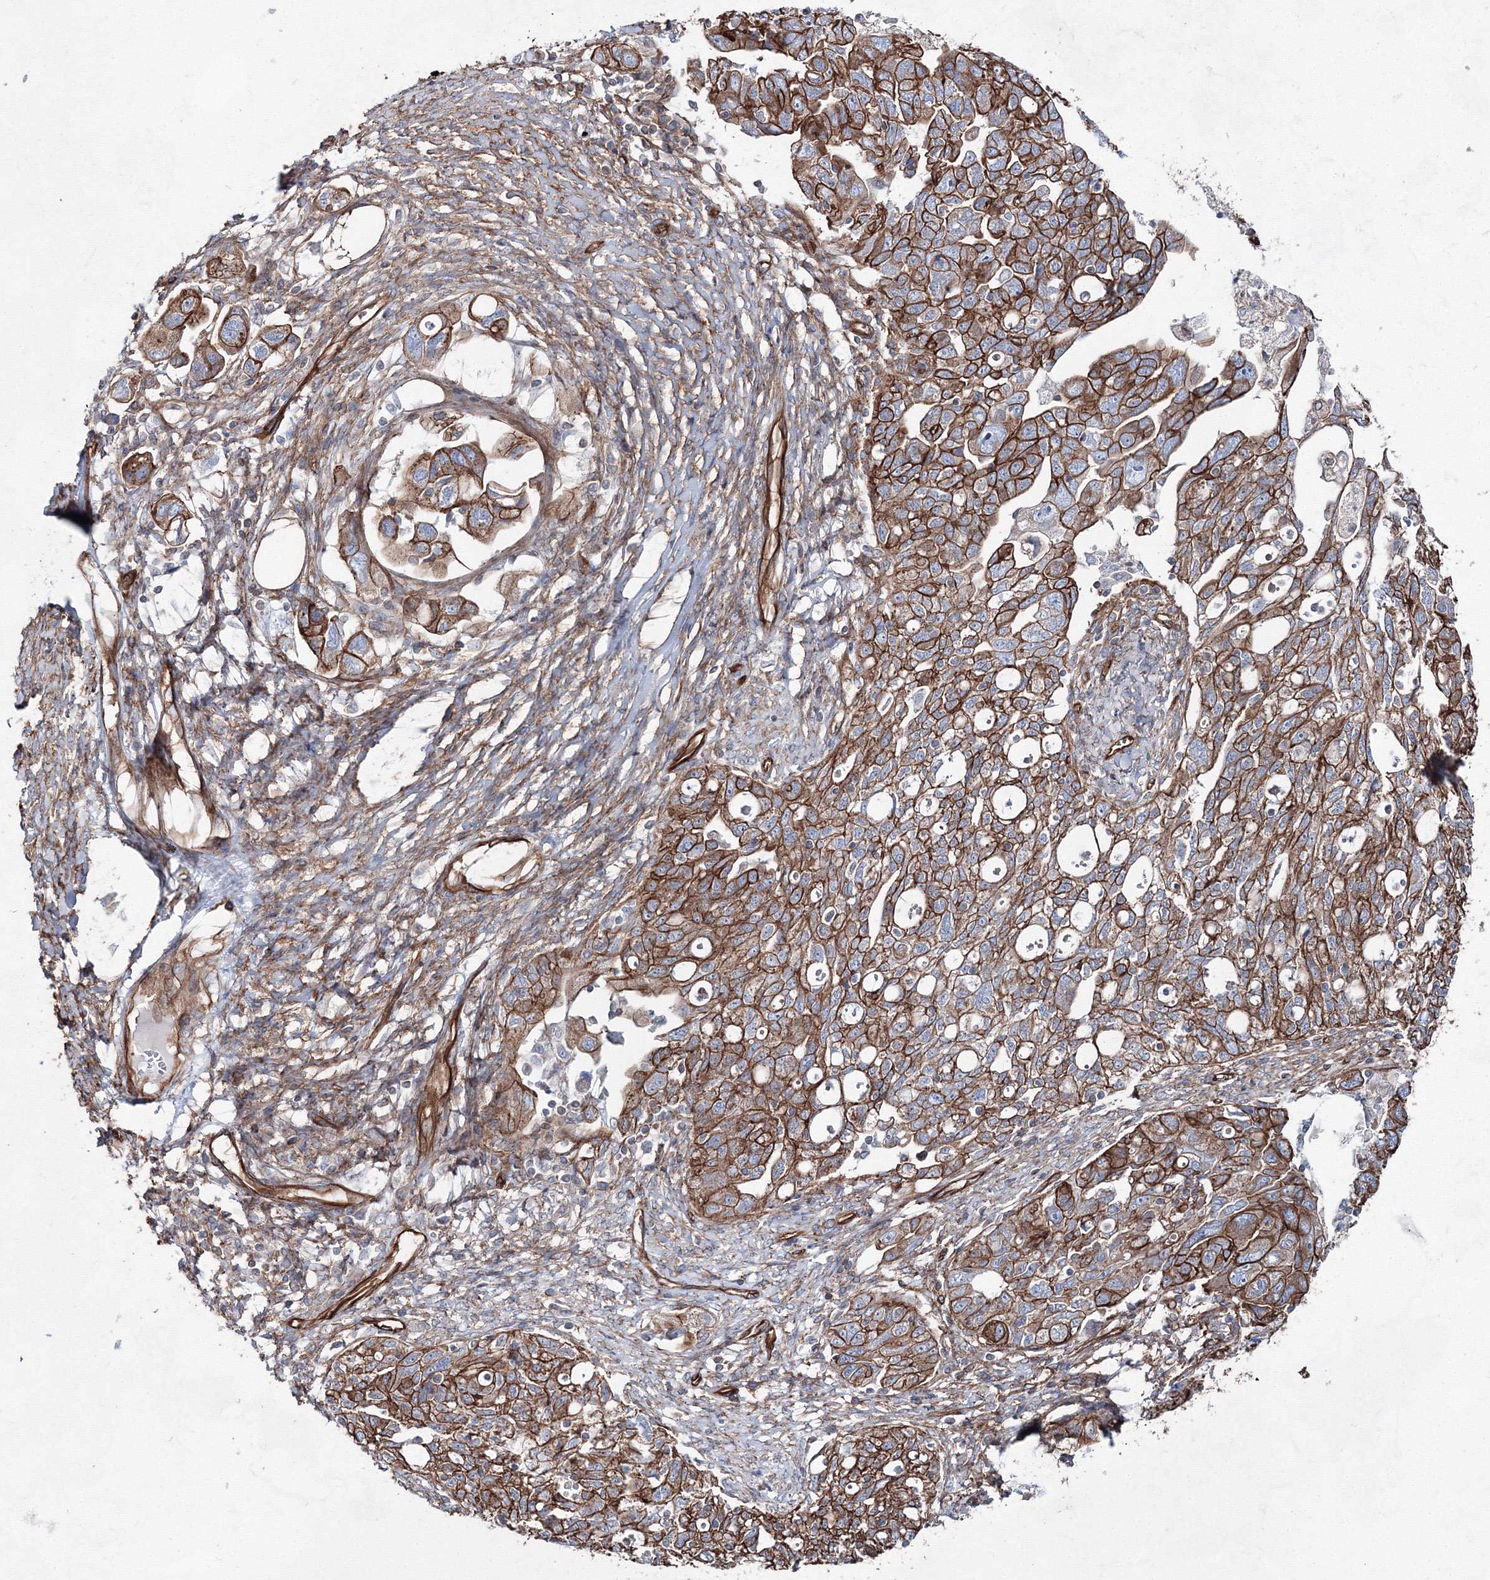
{"staining": {"intensity": "moderate", "quantity": ">75%", "location": "cytoplasmic/membranous"}, "tissue": "ovarian cancer", "cell_type": "Tumor cells", "image_type": "cancer", "snomed": [{"axis": "morphology", "description": "Carcinoma, NOS"}, {"axis": "morphology", "description": "Cystadenocarcinoma, serous, NOS"}, {"axis": "topography", "description": "Ovary"}], "caption": "Protein staining shows moderate cytoplasmic/membranous expression in approximately >75% of tumor cells in ovarian serous cystadenocarcinoma. Nuclei are stained in blue.", "gene": "ANKRD37", "patient": {"sex": "female", "age": 69}}